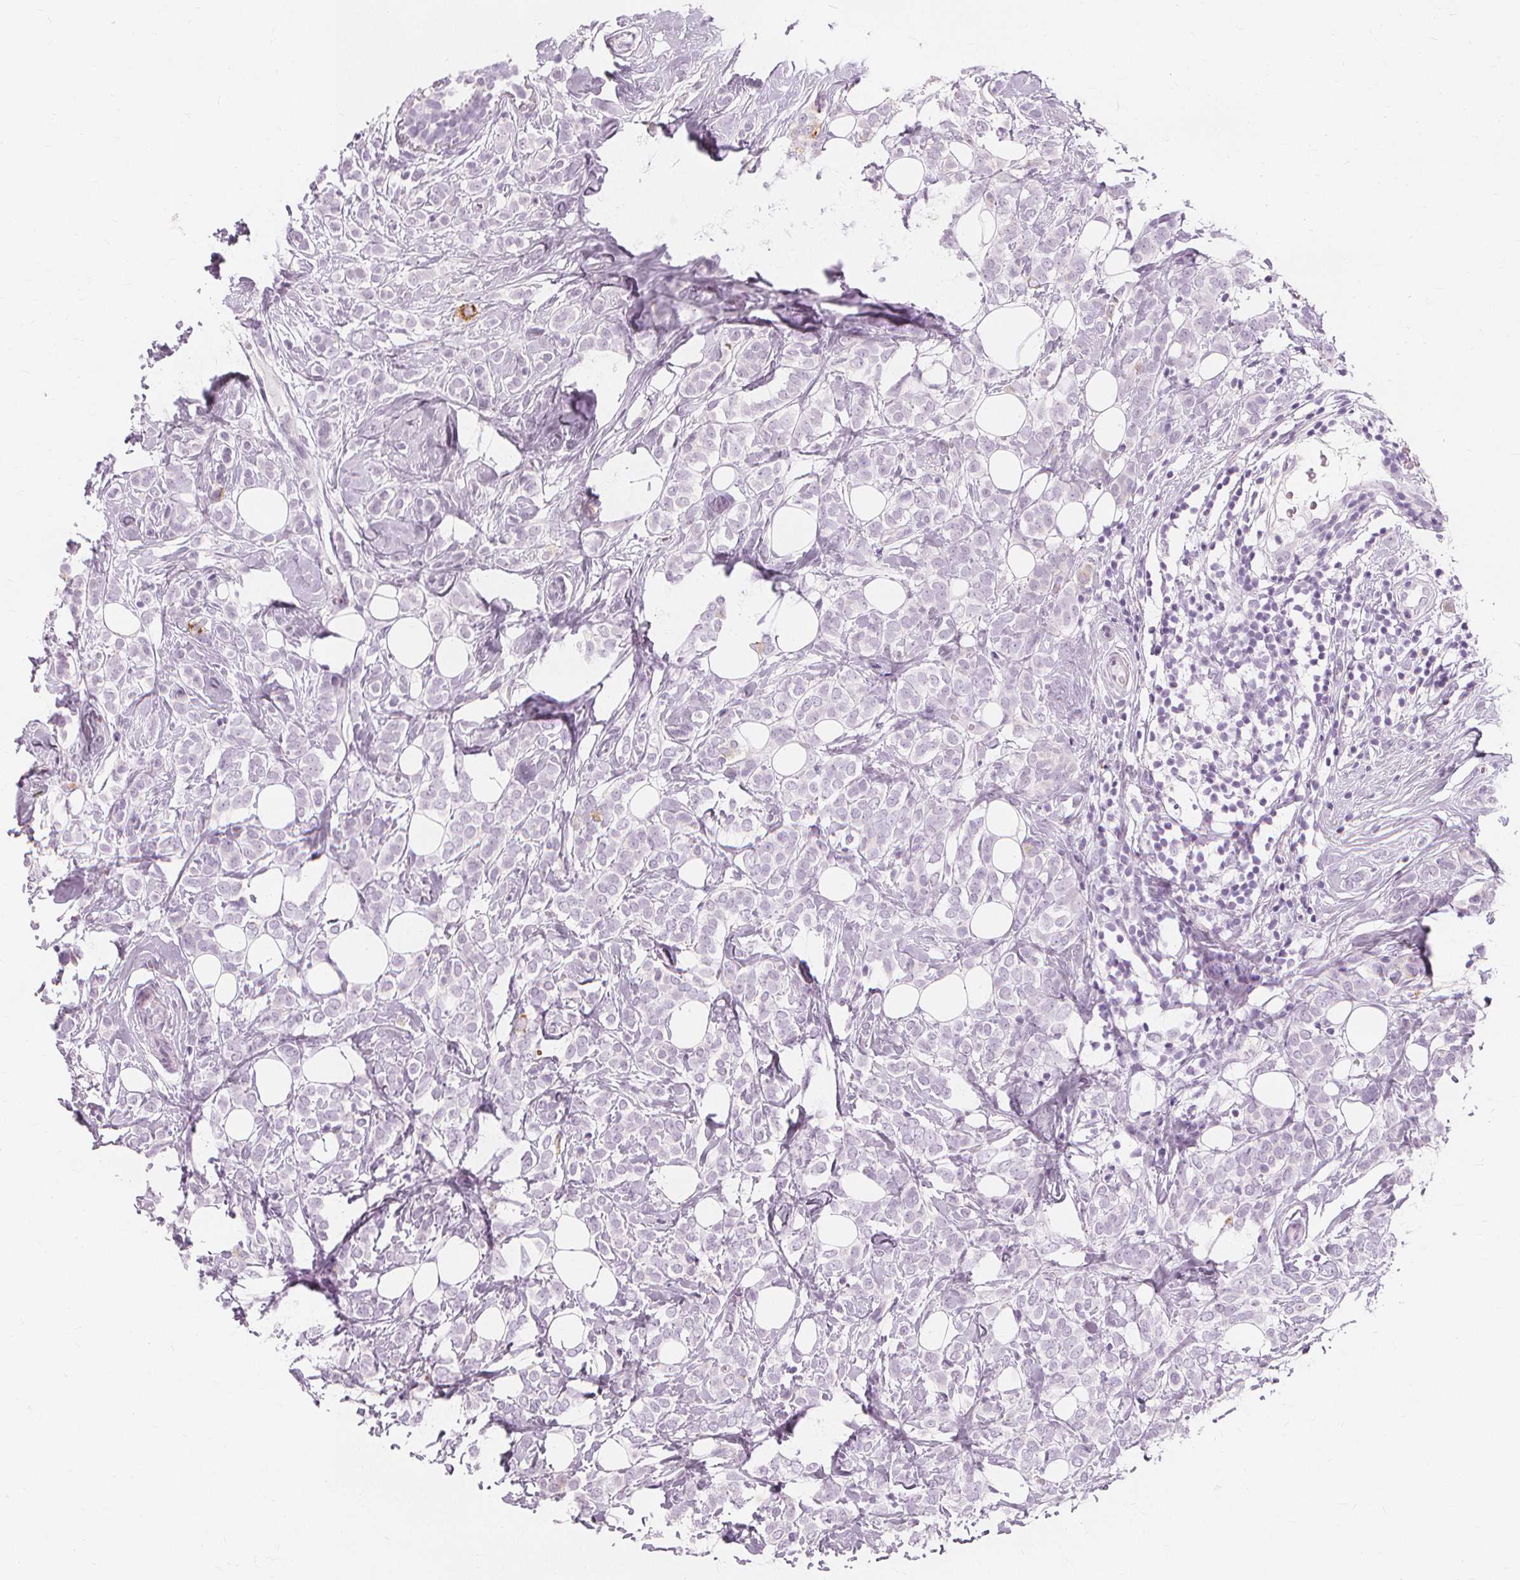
{"staining": {"intensity": "negative", "quantity": "none", "location": "none"}, "tissue": "breast cancer", "cell_type": "Tumor cells", "image_type": "cancer", "snomed": [{"axis": "morphology", "description": "Lobular carcinoma"}, {"axis": "topography", "description": "Breast"}], "caption": "Human lobular carcinoma (breast) stained for a protein using immunohistochemistry (IHC) displays no staining in tumor cells.", "gene": "TFF1", "patient": {"sex": "female", "age": 49}}